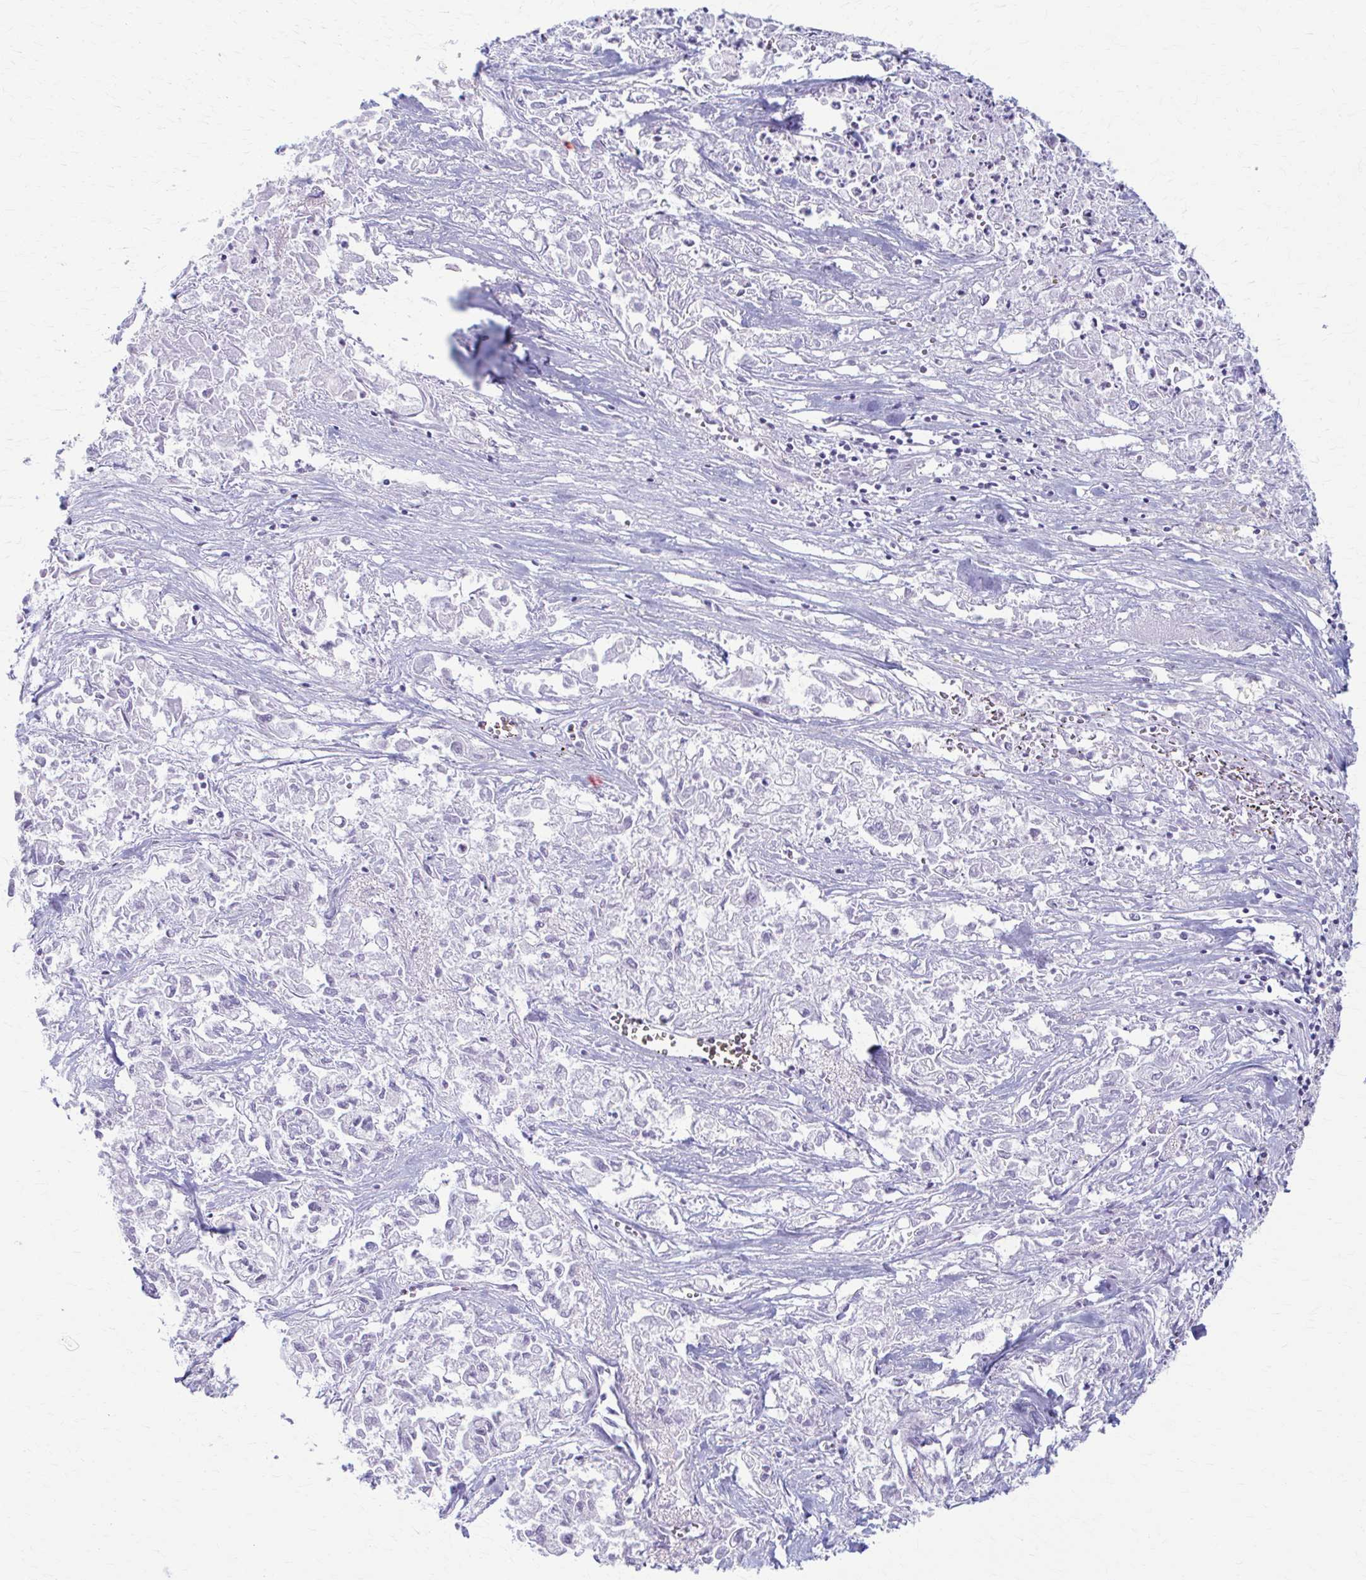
{"staining": {"intensity": "negative", "quantity": "none", "location": "none"}, "tissue": "pancreatic cancer", "cell_type": "Tumor cells", "image_type": "cancer", "snomed": [{"axis": "morphology", "description": "Adenocarcinoma, NOS"}, {"axis": "topography", "description": "Pancreas"}], "caption": "The photomicrograph displays no significant staining in tumor cells of adenocarcinoma (pancreatic).", "gene": "PRKRA", "patient": {"sex": "male", "age": 72}}